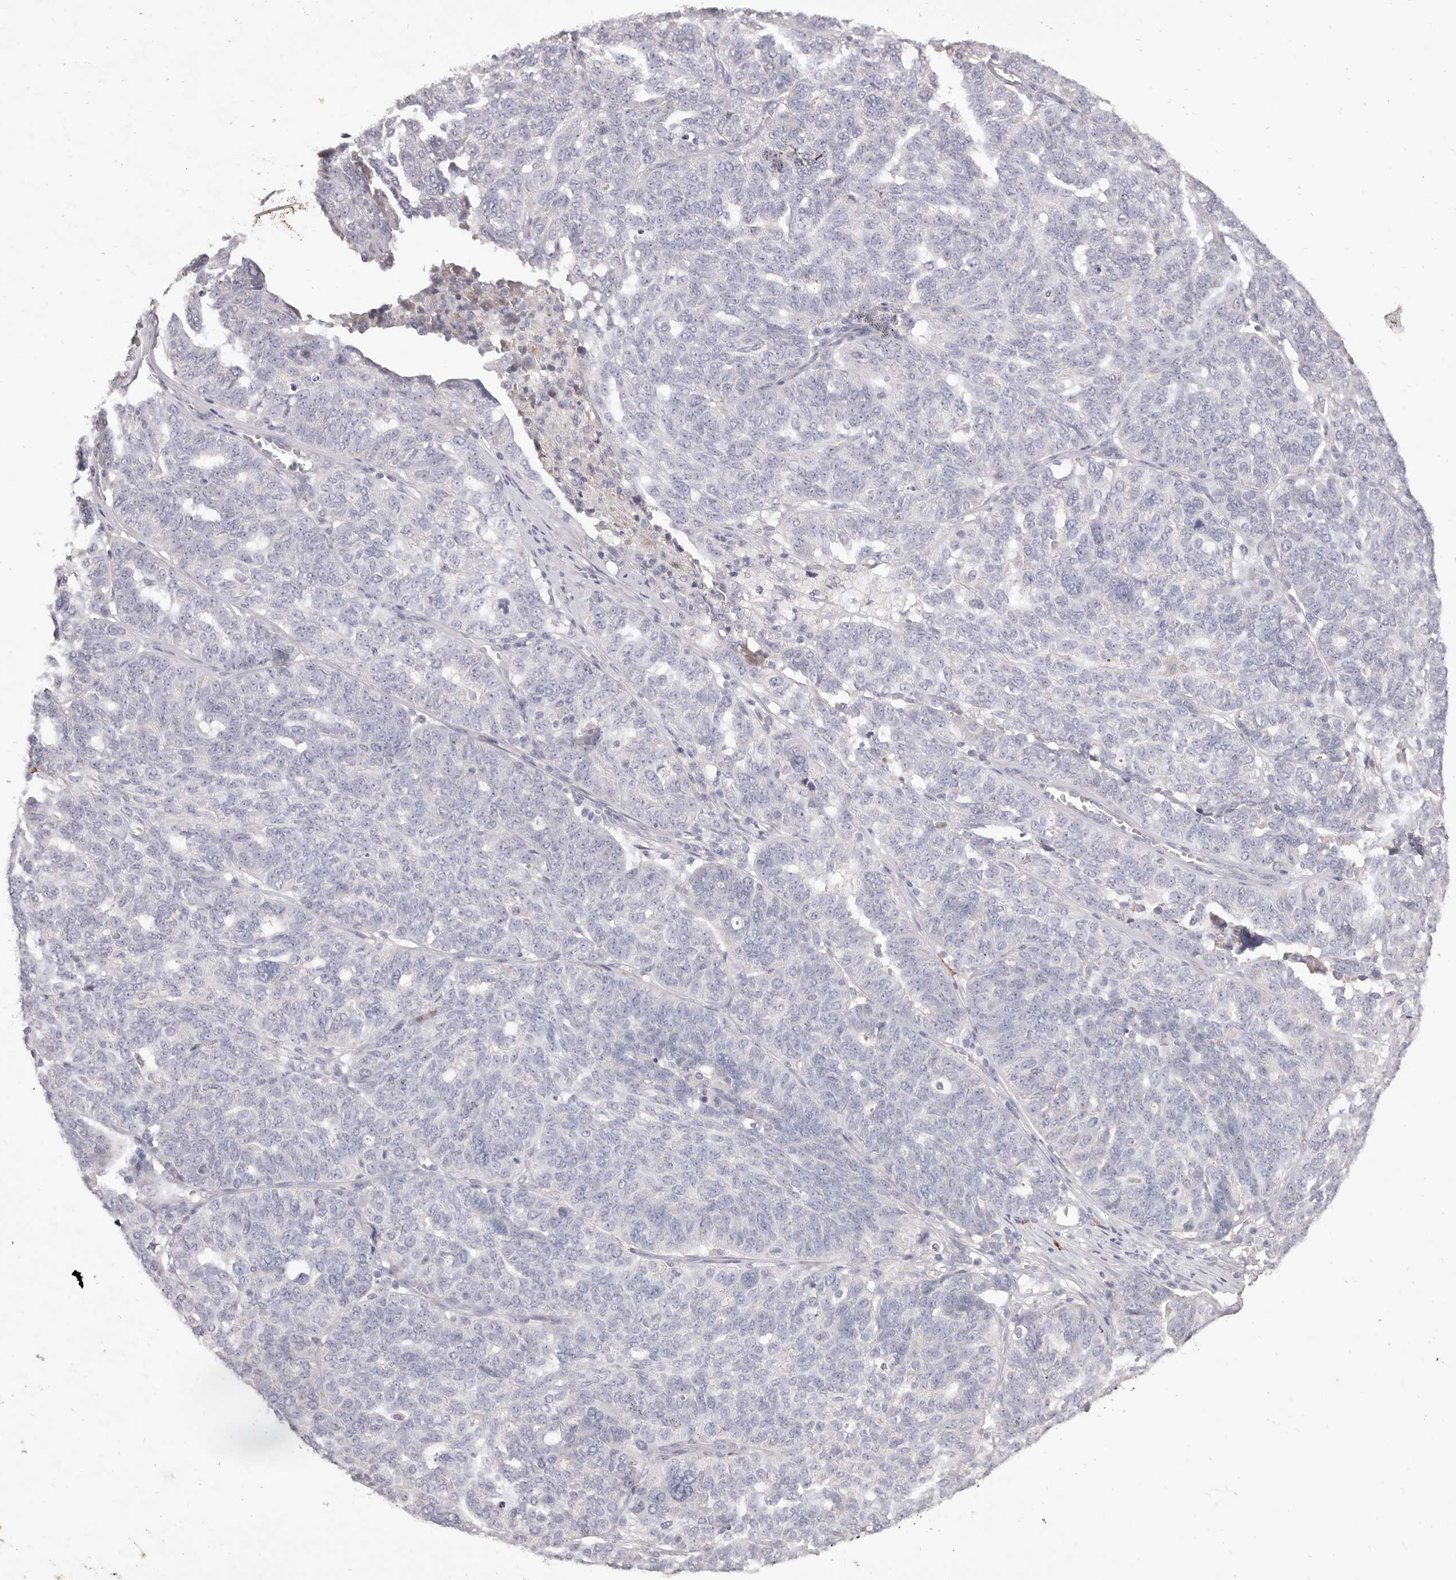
{"staining": {"intensity": "negative", "quantity": "none", "location": "none"}, "tissue": "ovarian cancer", "cell_type": "Tumor cells", "image_type": "cancer", "snomed": [{"axis": "morphology", "description": "Cystadenocarcinoma, serous, NOS"}, {"axis": "topography", "description": "Ovary"}], "caption": "DAB (3,3'-diaminobenzidine) immunohistochemical staining of human ovarian serous cystadenocarcinoma shows no significant staining in tumor cells. (DAB (3,3'-diaminobenzidine) immunohistochemistry, high magnification).", "gene": "HCAR2", "patient": {"sex": "female", "age": 59}}